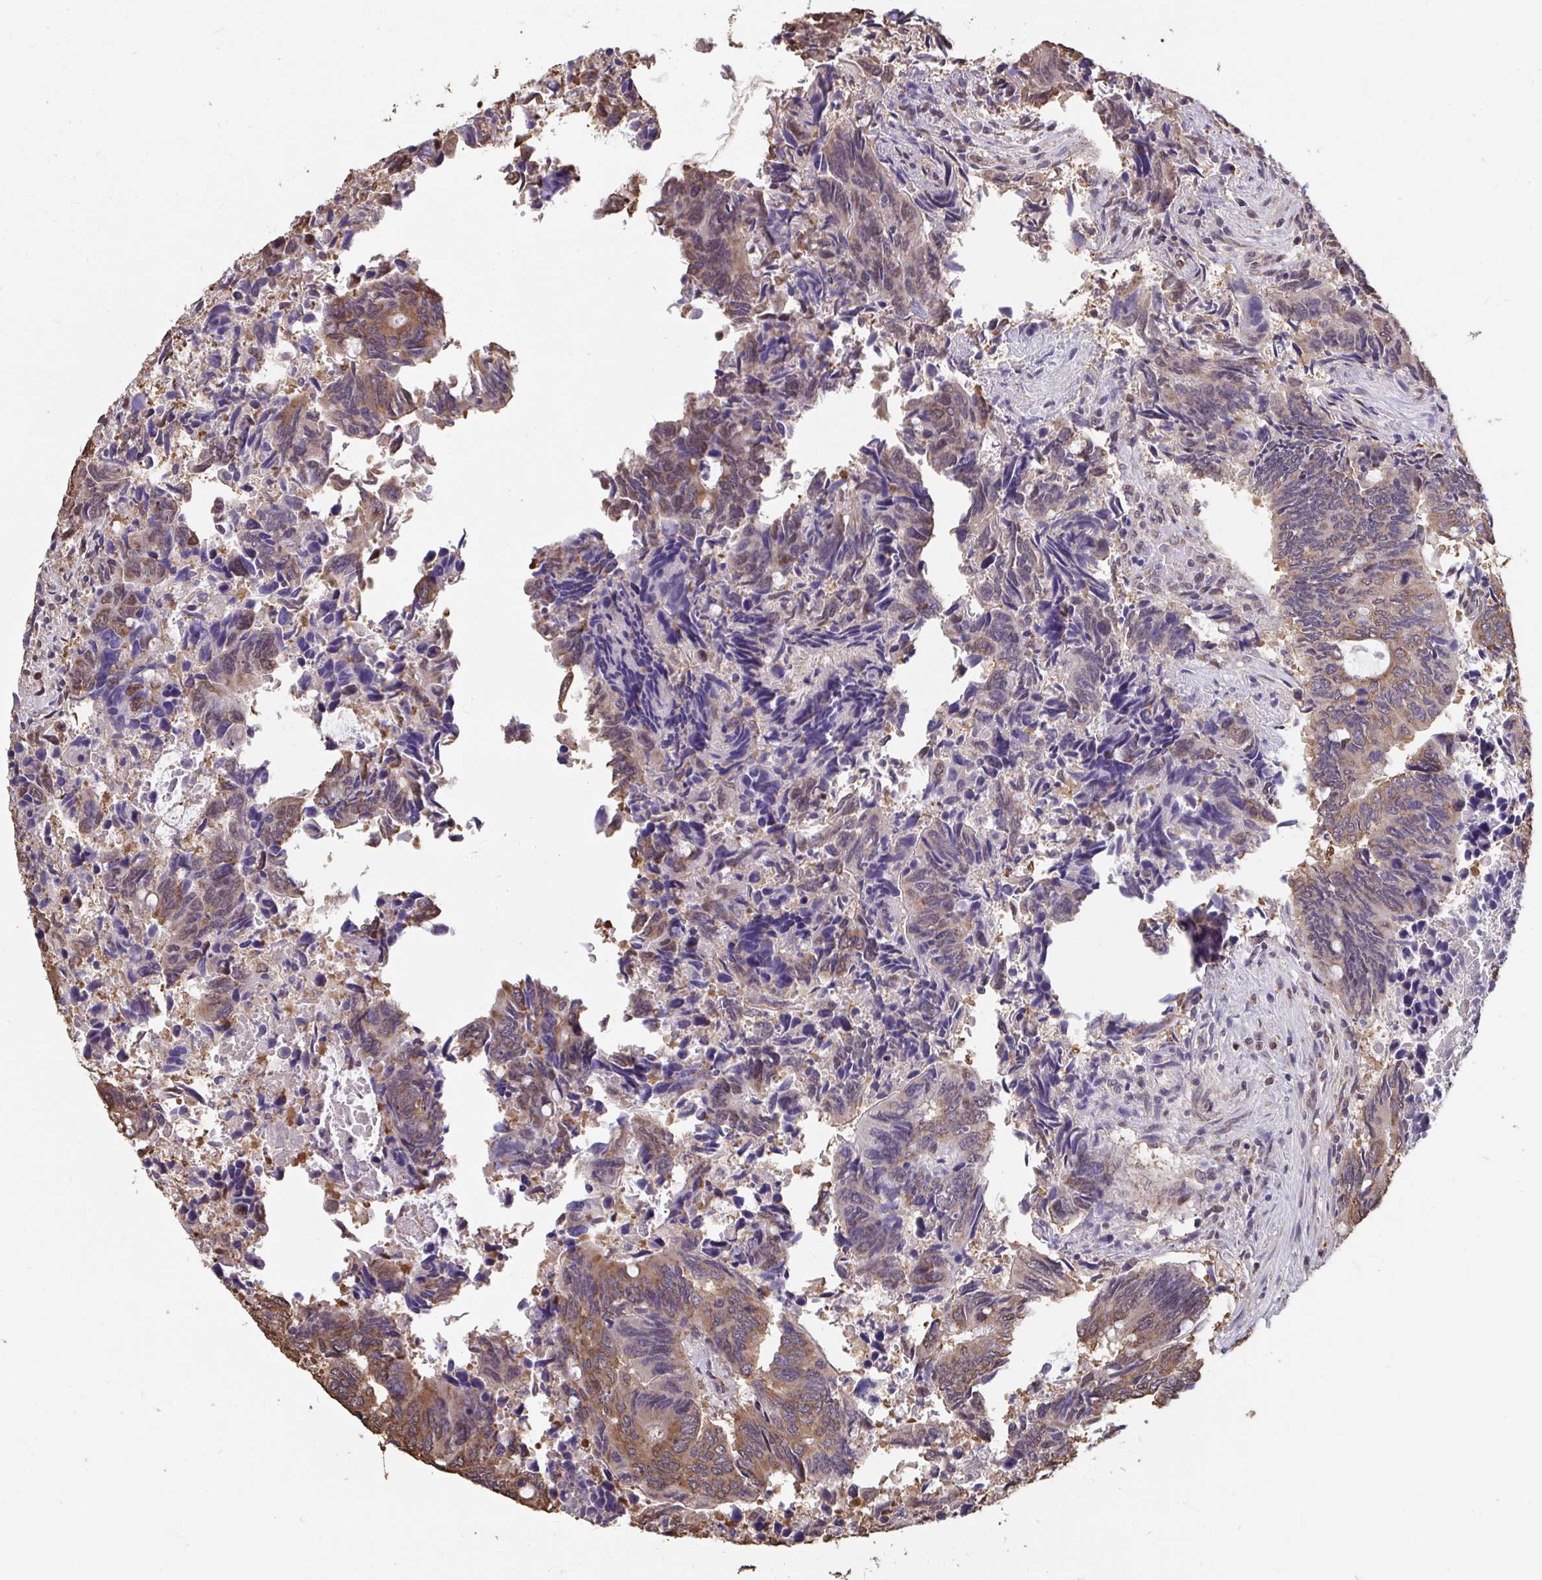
{"staining": {"intensity": "moderate", "quantity": ">75%", "location": "cytoplasmic/membranous"}, "tissue": "colorectal cancer", "cell_type": "Tumor cells", "image_type": "cancer", "snomed": [{"axis": "morphology", "description": "Adenocarcinoma, NOS"}, {"axis": "topography", "description": "Colon"}], "caption": "Immunohistochemical staining of adenocarcinoma (colorectal) shows medium levels of moderate cytoplasmic/membranous staining in about >75% of tumor cells.", "gene": "SYNCRIP", "patient": {"sex": "male", "age": 87}}